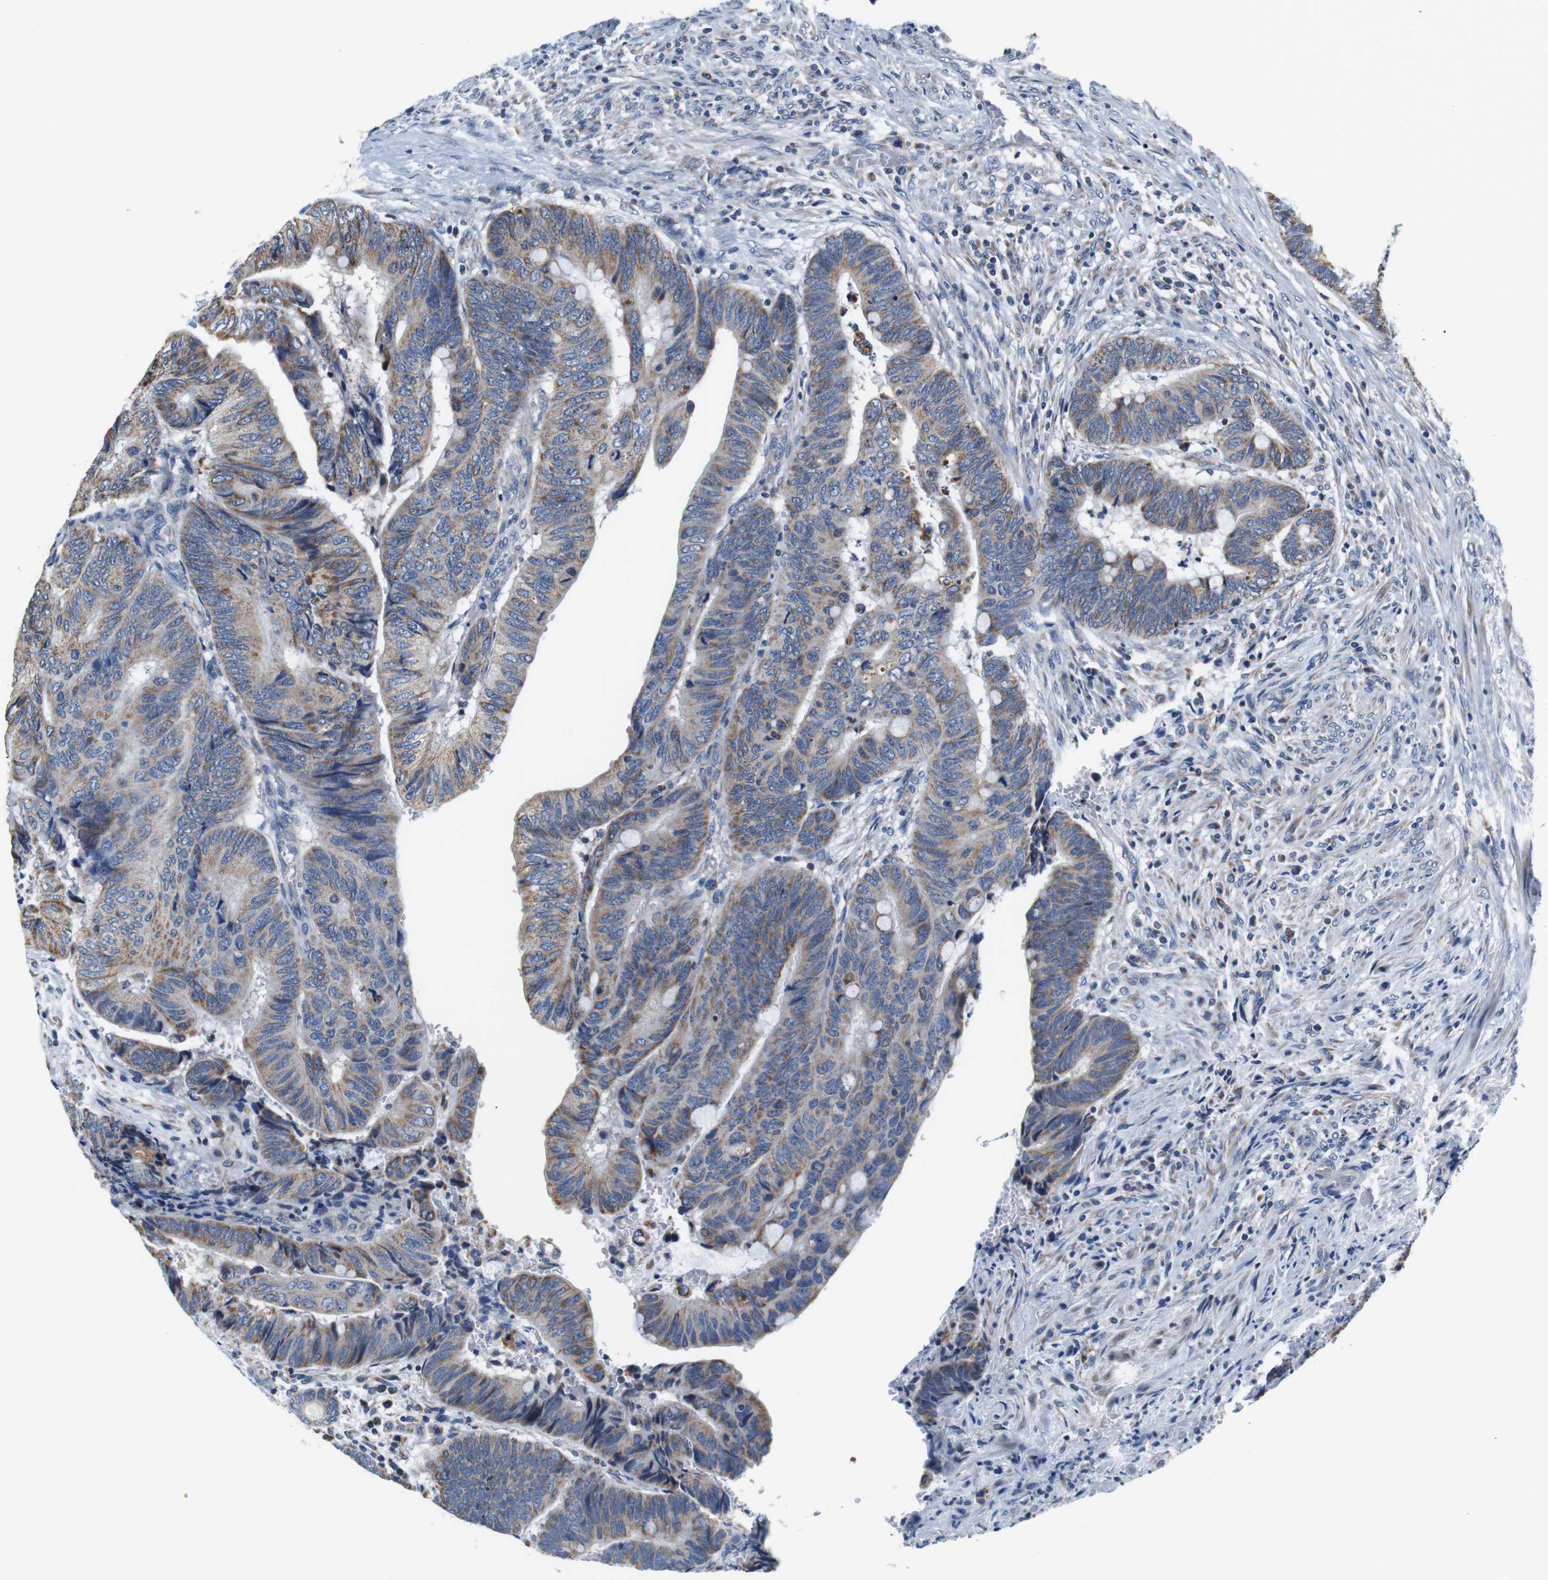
{"staining": {"intensity": "moderate", "quantity": ">75%", "location": "cytoplasmic/membranous"}, "tissue": "colorectal cancer", "cell_type": "Tumor cells", "image_type": "cancer", "snomed": [{"axis": "morphology", "description": "Normal tissue, NOS"}, {"axis": "morphology", "description": "Adenocarcinoma, NOS"}, {"axis": "topography", "description": "Rectum"}, {"axis": "topography", "description": "Peripheral nerve tissue"}], "caption": "High-magnification brightfield microscopy of colorectal adenocarcinoma stained with DAB (brown) and counterstained with hematoxylin (blue). tumor cells exhibit moderate cytoplasmic/membranous staining is appreciated in about>75% of cells. Ihc stains the protein of interest in brown and the nuclei are stained blue.", "gene": "LRP4", "patient": {"sex": "male", "age": 92}}